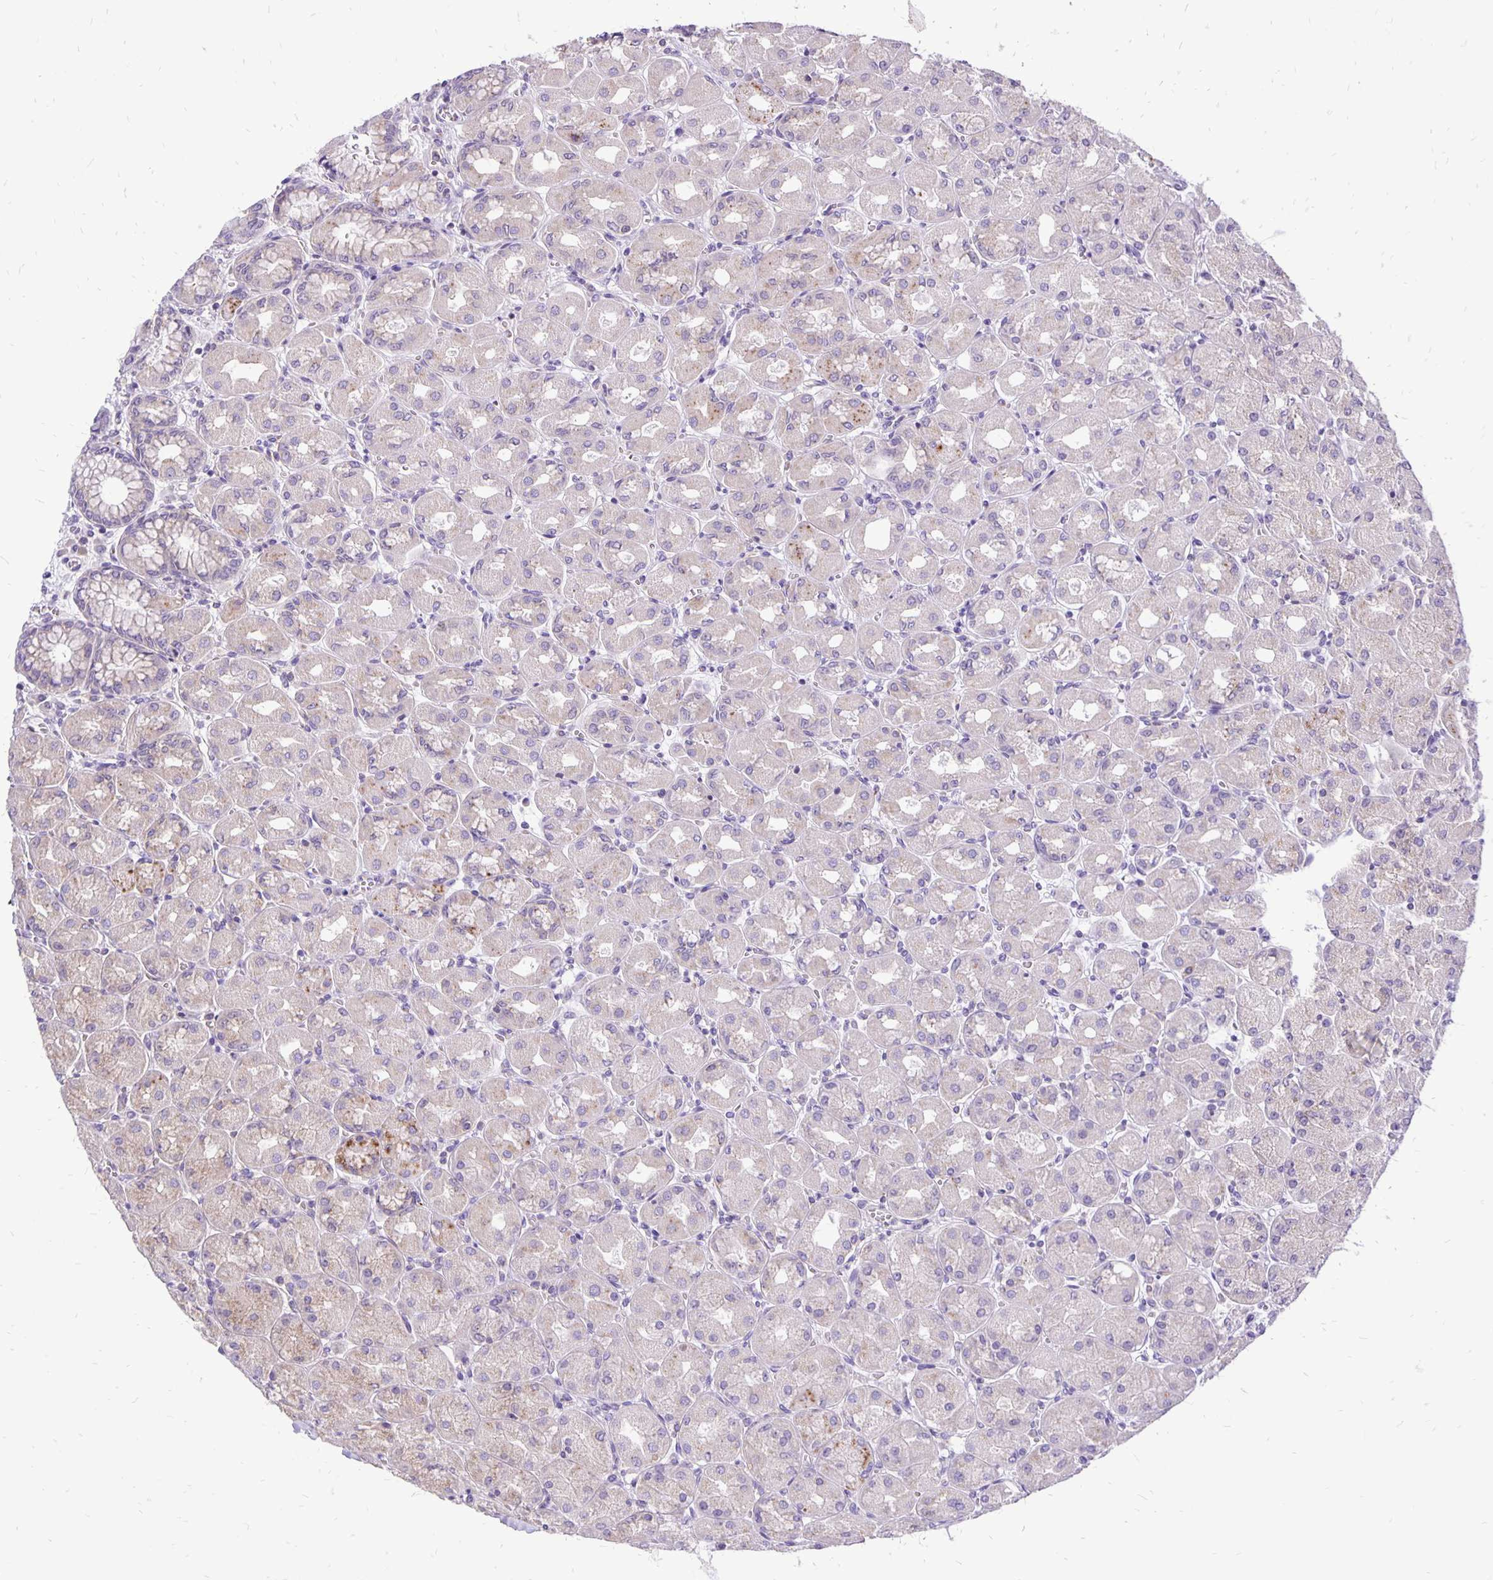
{"staining": {"intensity": "moderate", "quantity": "<25%", "location": "cytoplasmic/membranous"}, "tissue": "stomach", "cell_type": "Glandular cells", "image_type": "normal", "snomed": [{"axis": "morphology", "description": "Normal tissue, NOS"}, {"axis": "topography", "description": "Stomach, upper"}], "caption": "Immunohistochemistry of unremarkable stomach demonstrates low levels of moderate cytoplasmic/membranous positivity in about <25% of glandular cells.", "gene": "EIF5A", "patient": {"sex": "female", "age": 56}}